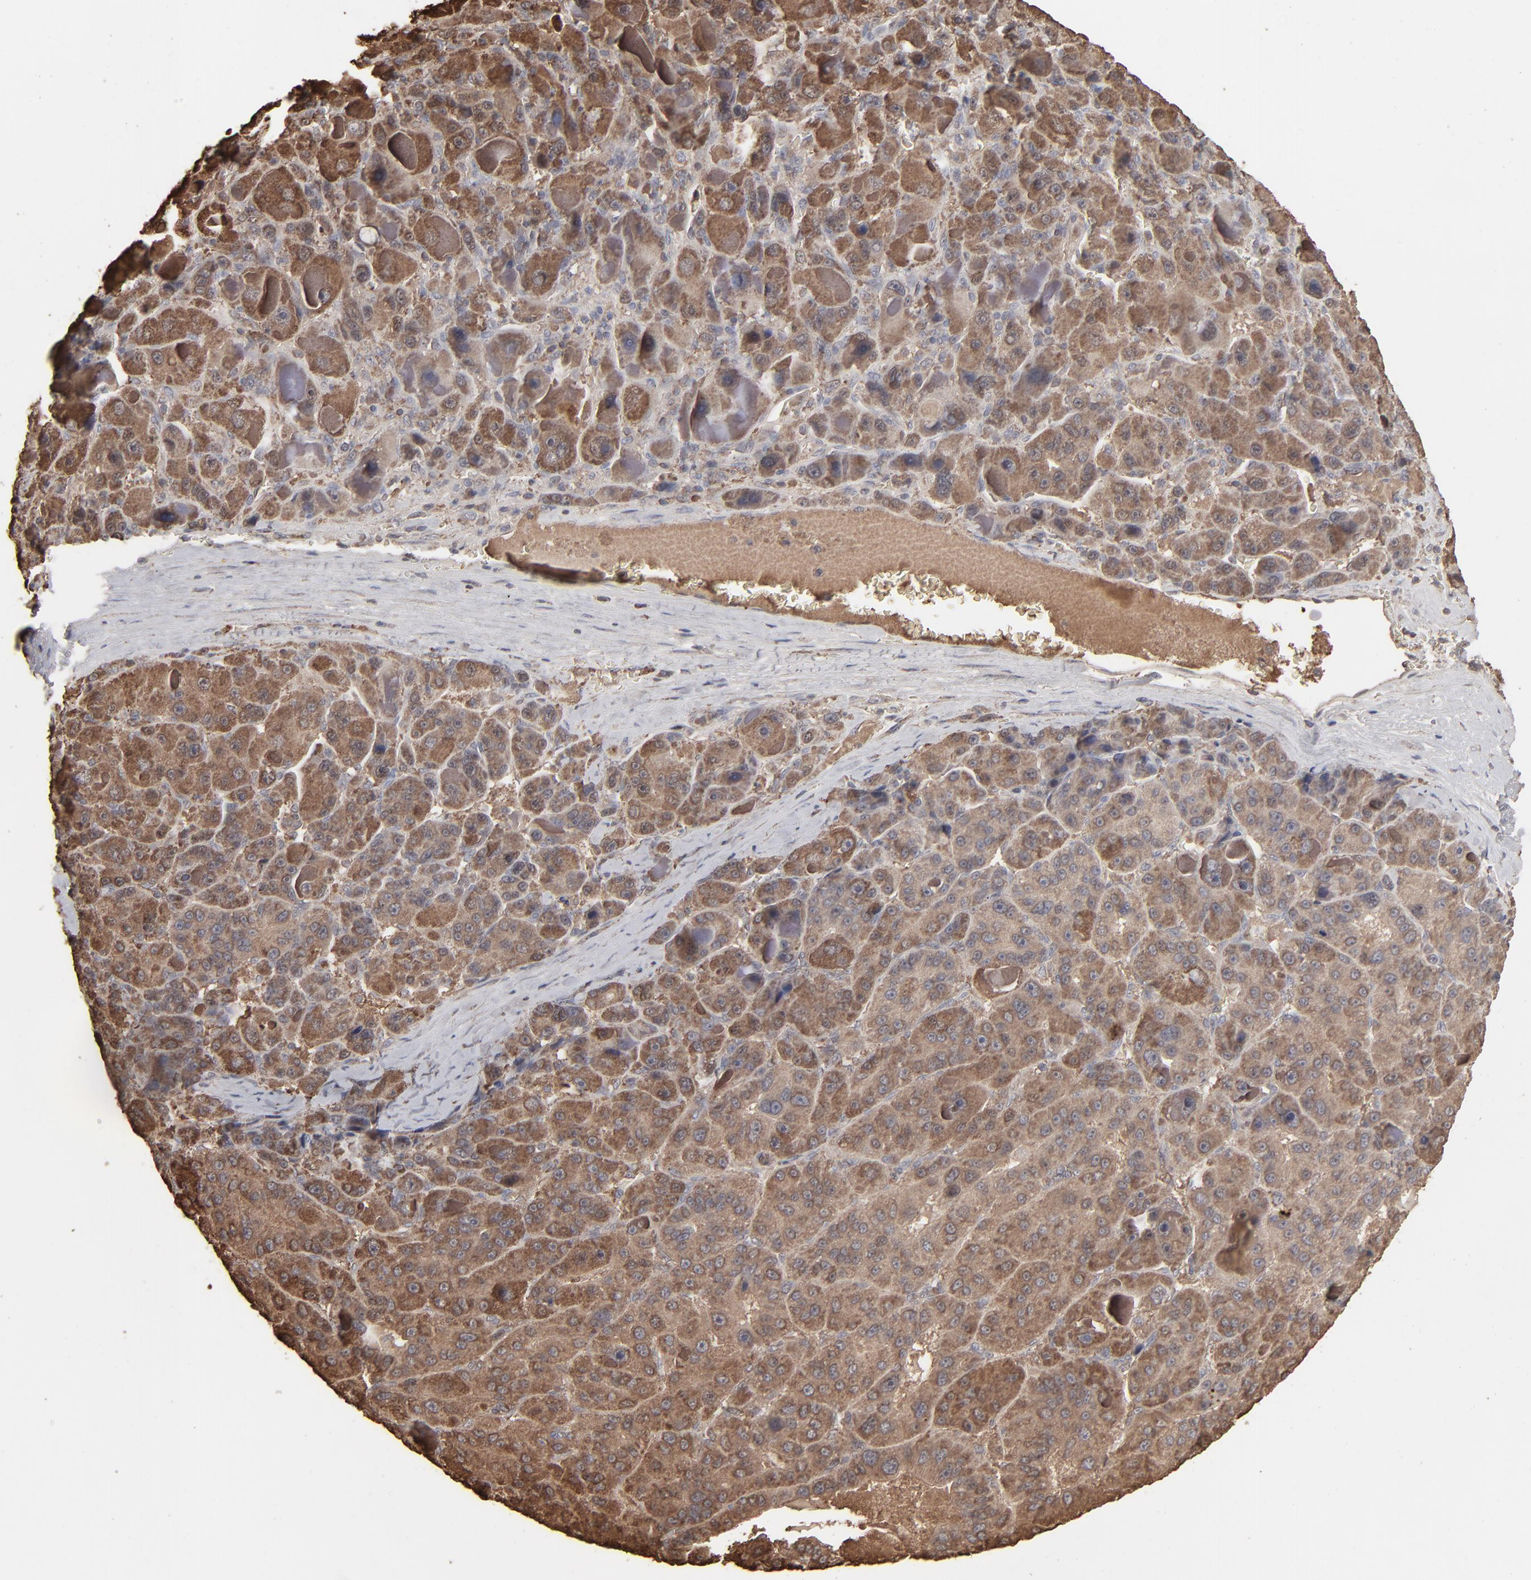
{"staining": {"intensity": "strong", "quantity": ">75%", "location": "cytoplasmic/membranous"}, "tissue": "liver cancer", "cell_type": "Tumor cells", "image_type": "cancer", "snomed": [{"axis": "morphology", "description": "Carcinoma, Hepatocellular, NOS"}, {"axis": "topography", "description": "Liver"}], "caption": "Tumor cells display strong cytoplasmic/membranous positivity in approximately >75% of cells in liver hepatocellular carcinoma.", "gene": "NME1-NME2", "patient": {"sex": "male", "age": 76}}